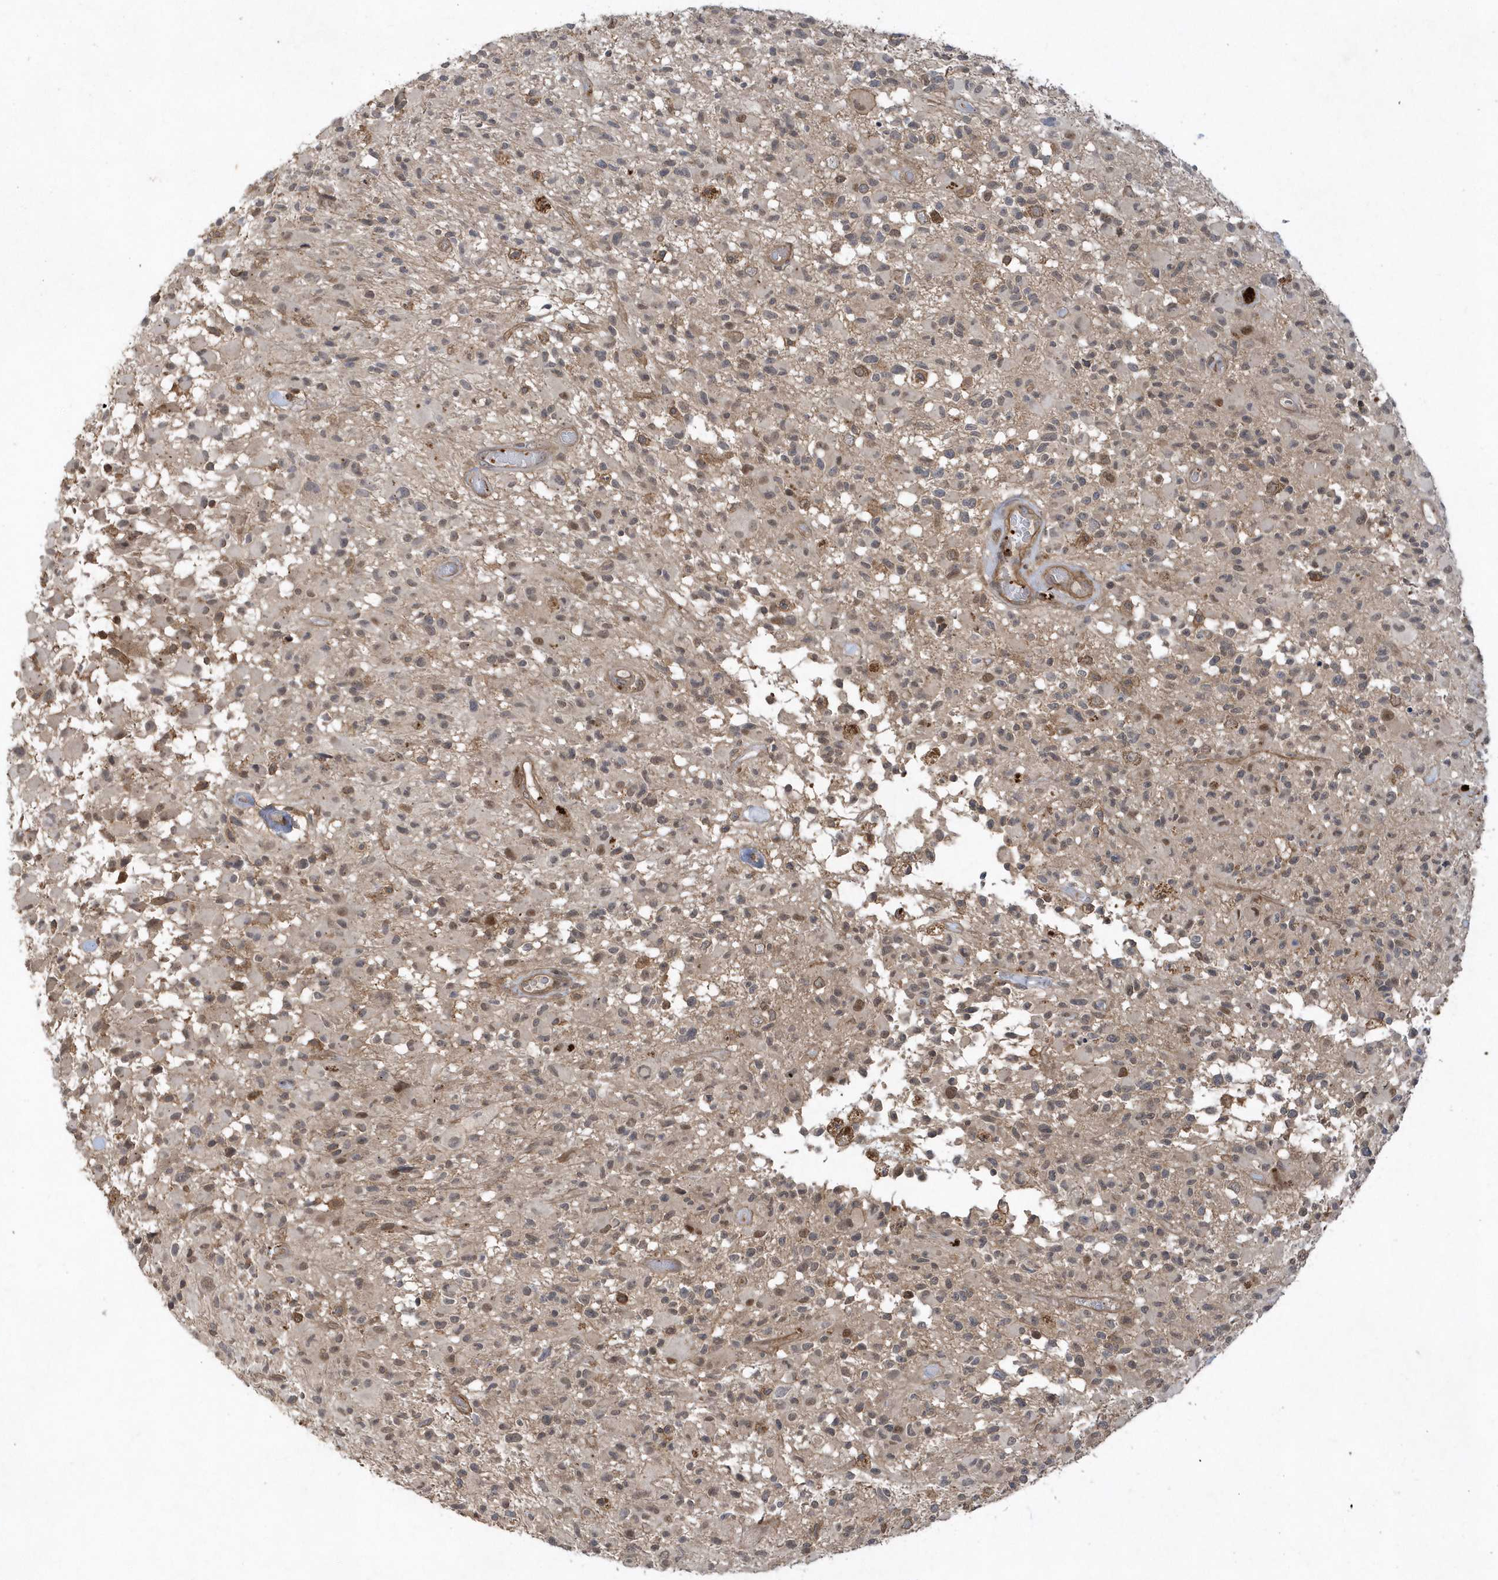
{"staining": {"intensity": "weak", "quantity": "<25%", "location": "cytoplasmic/membranous"}, "tissue": "glioma", "cell_type": "Tumor cells", "image_type": "cancer", "snomed": [{"axis": "morphology", "description": "Glioma, malignant, High grade"}, {"axis": "morphology", "description": "Glioblastoma, NOS"}, {"axis": "topography", "description": "Brain"}], "caption": "This photomicrograph is of glioma stained with immunohistochemistry (IHC) to label a protein in brown with the nuclei are counter-stained blue. There is no expression in tumor cells.", "gene": "ACYP1", "patient": {"sex": "male", "age": 60}}